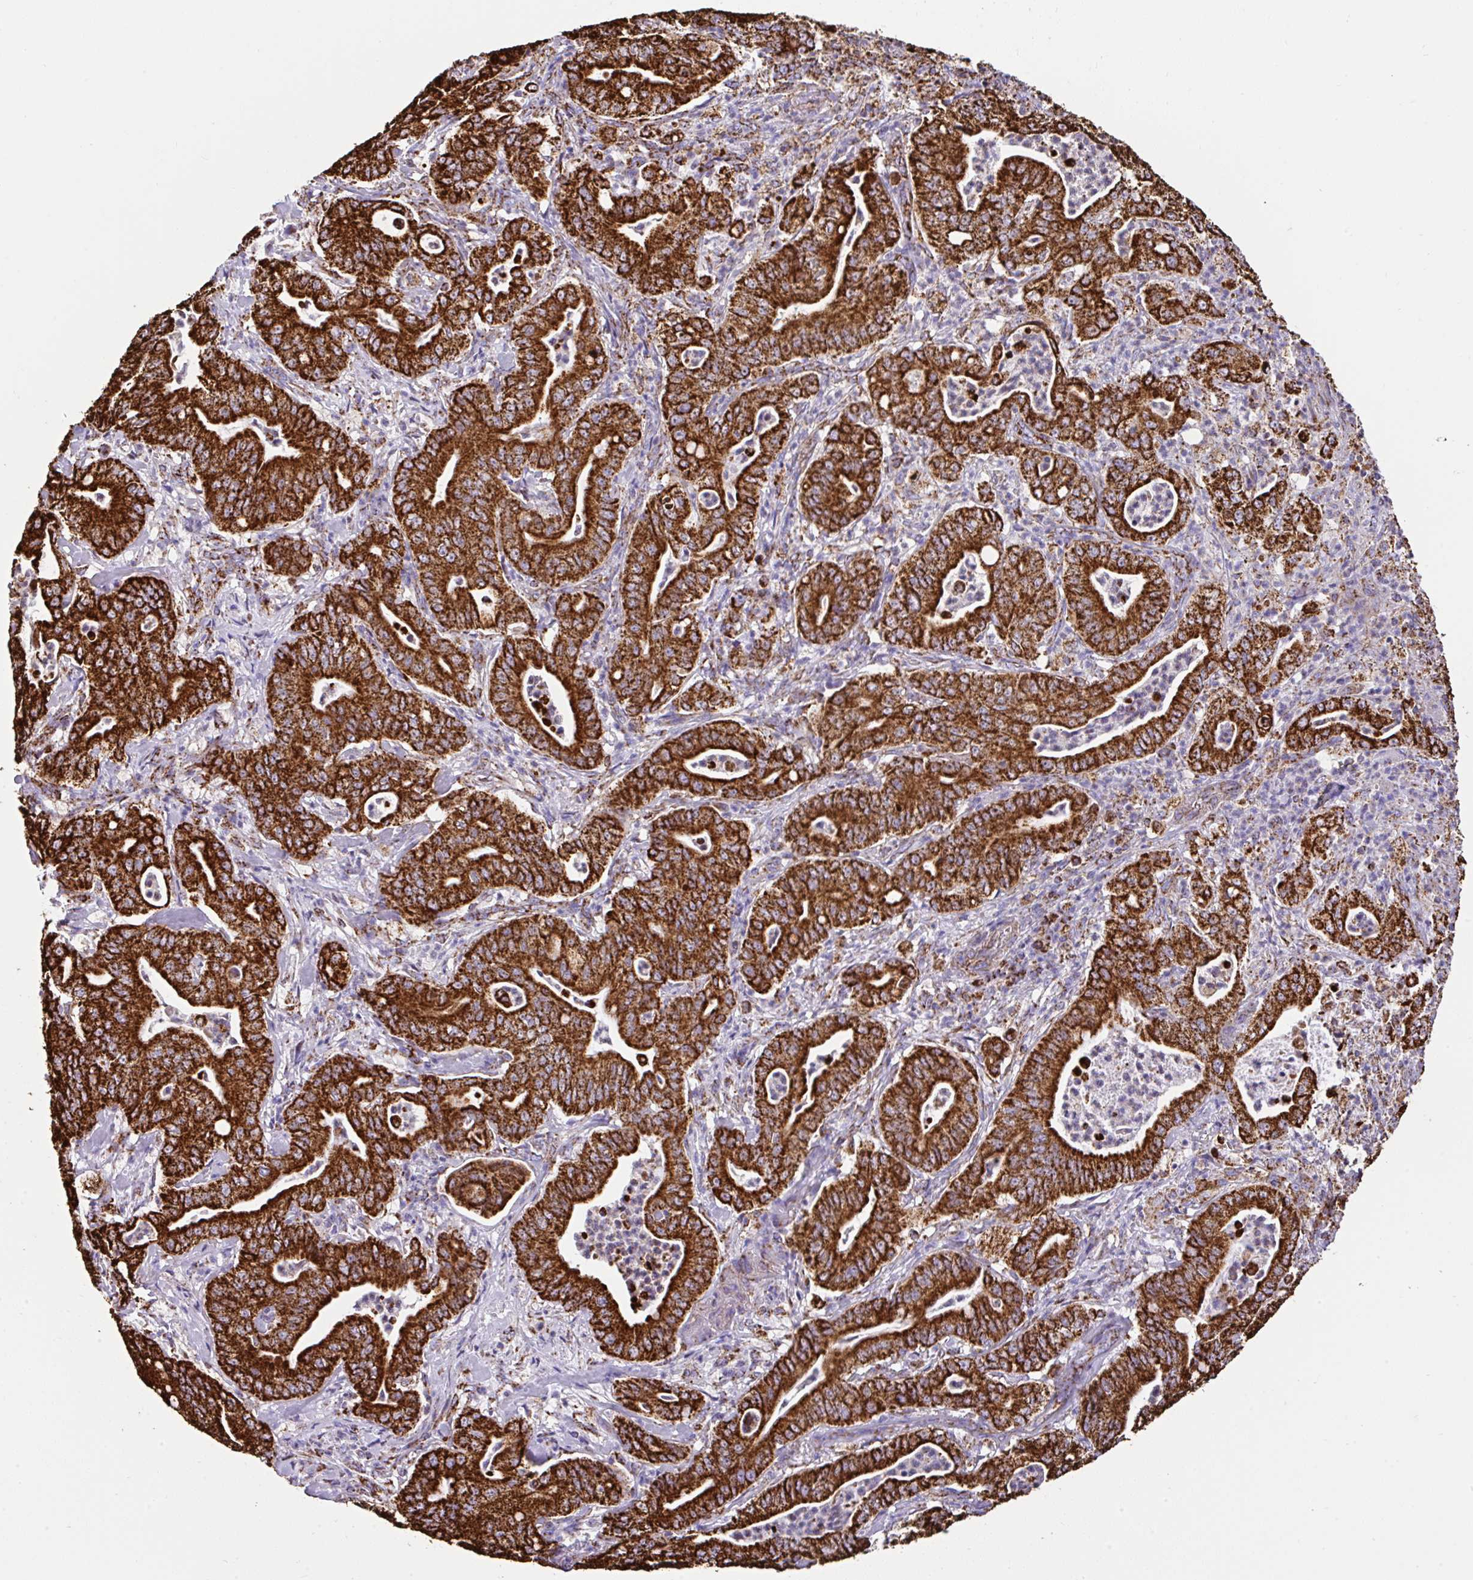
{"staining": {"intensity": "strong", "quantity": ">75%", "location": "cytoplasmic/membranous"}, "tissue": "pancreatic cancer", "cell_type": "Tumor cells", "image_type": "cancer", "snomed": [{"axis": "morphology", "description": "Adenocarcinoma, NOS"}, {"axis": "topography", "description": "Pancreas"}], "caption": "High-power microscopy captured an immunohistochemistry image of adenocarcinoma (pancreatic), revealing strong cytoplasmic/membranous expression in approximately >75% of tumor cells.", "gene": "ANKRD33B", "patient": {"sex": "male", "age": 71}}